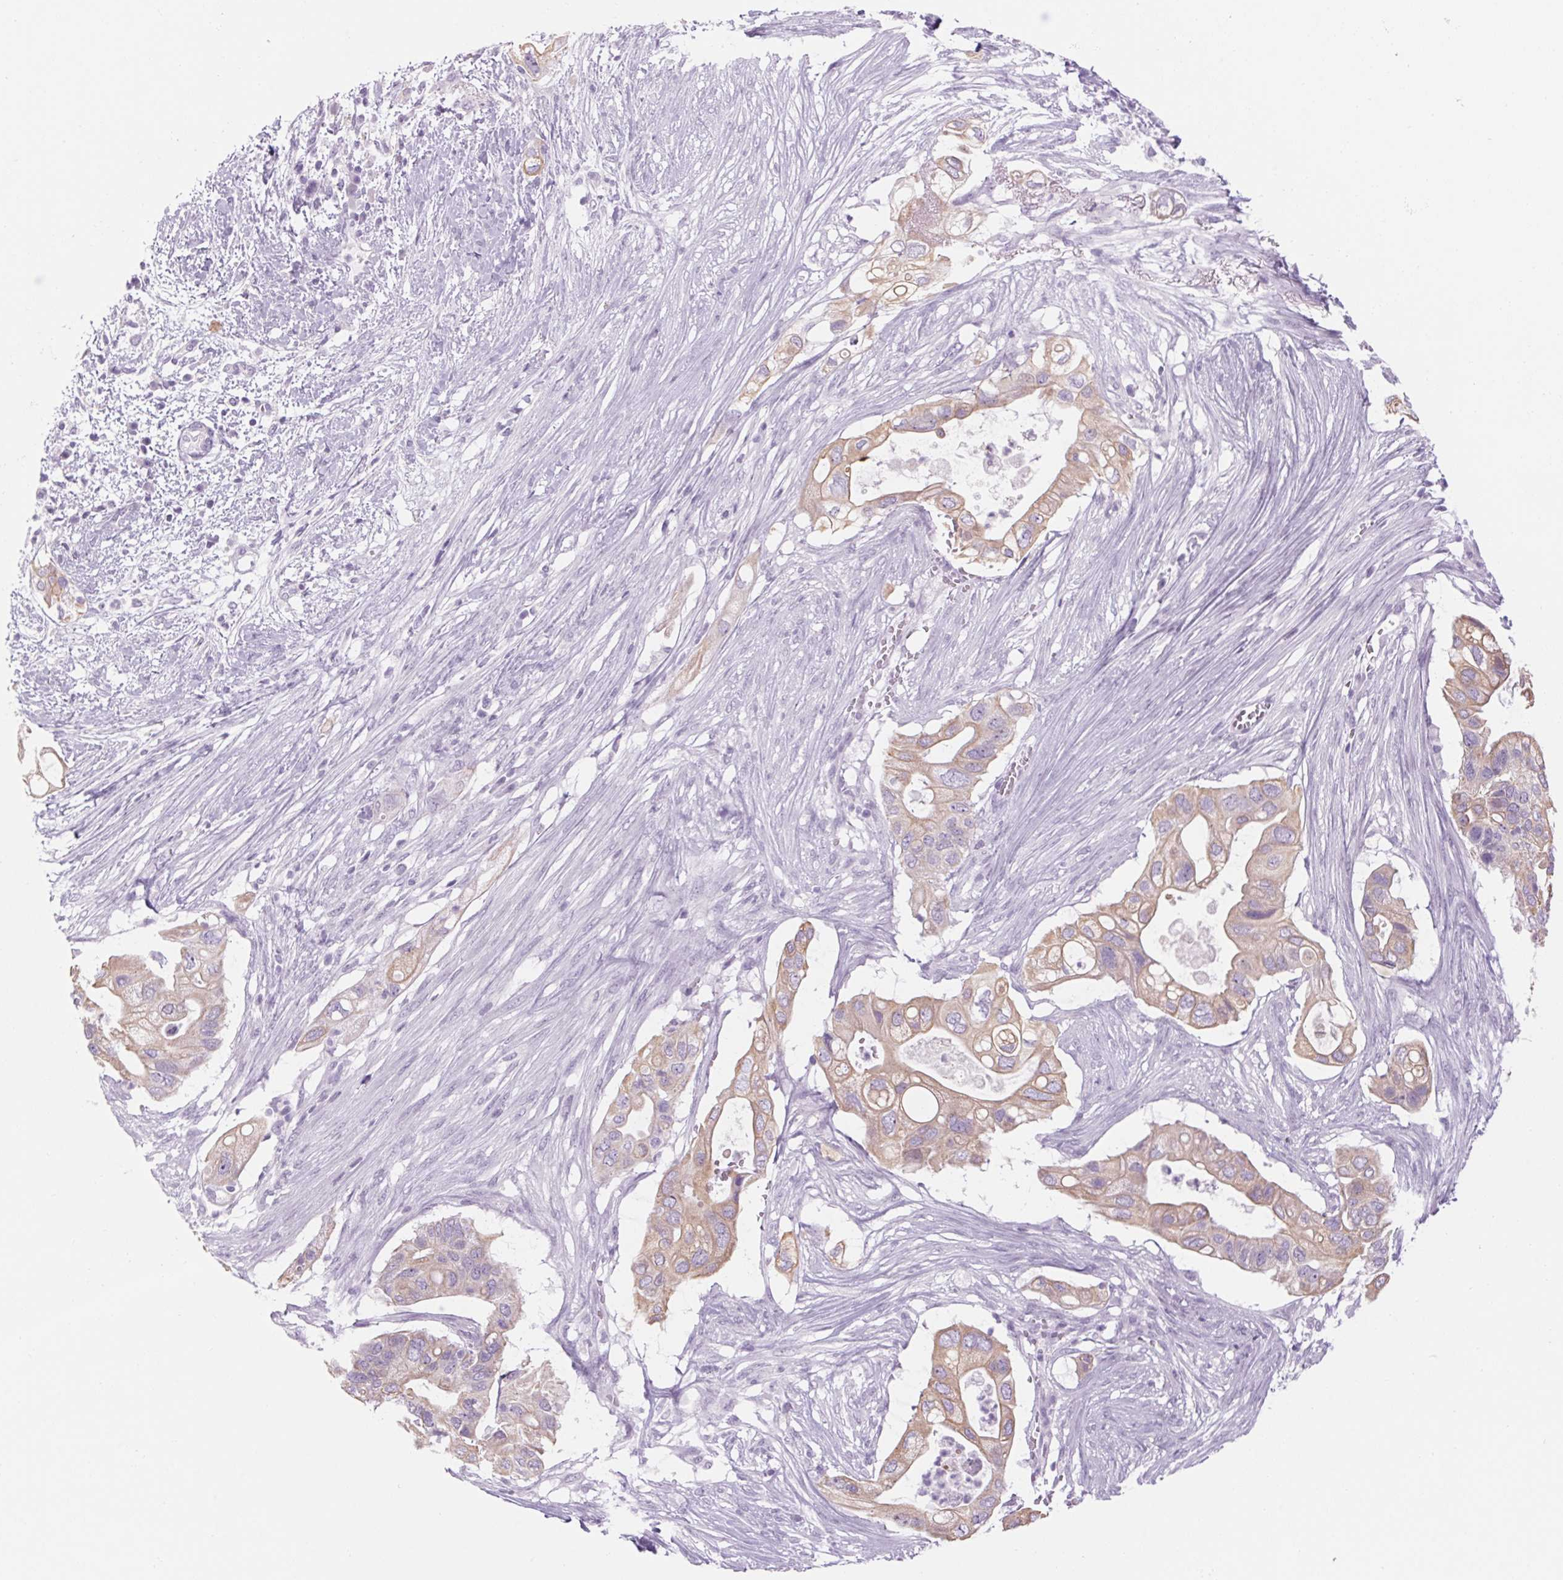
{"staining": {"intensity": "weak", "quantity": ">75%", "location": "cytoplasmic/membranous"}, "tissue": "pancreatic cancer", "cell_type": "Tumor cells", "image_type": "cancer", "snomed": [{"axis": "morphology", "description": "Adenocarcinoma, NOS"}, {"axis": "topography", "description": "Pancreas"}], "caption": "Pancreatic cancer (adenocarcinoma) stained with a protein marker displays weak staining in tumor cells.", "gene": "RPTN", "patient": {"sex": "female", "age": 72}}